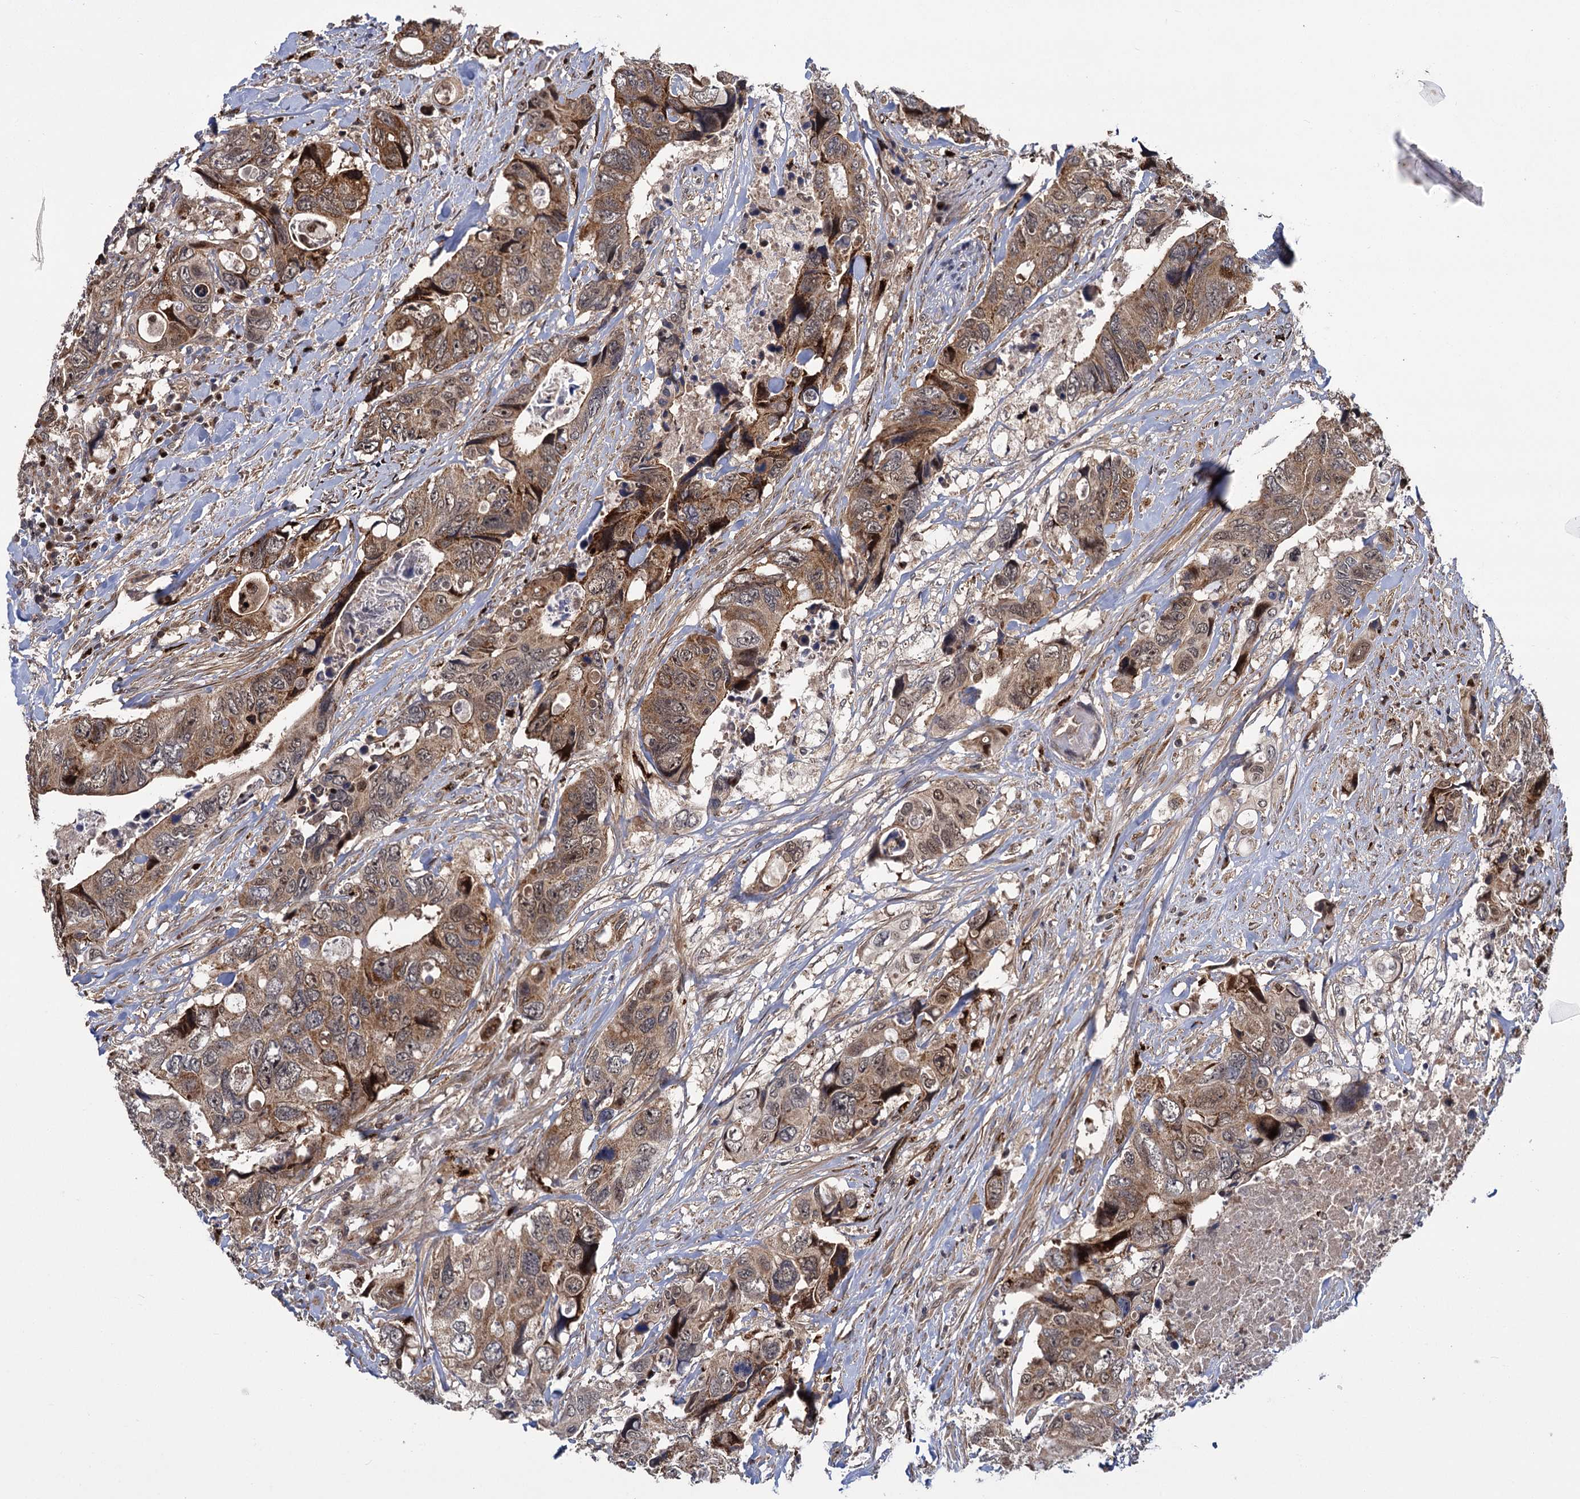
{"staining": {"intensity": "moderate", "quantity": ">75%", "location": "cytoplasmic/membranous,nuclear"}, "tissue": "colorectal cancer", "cell_type": "Tumor cells", "image_type": "cancer", "snomed": [{"axis": "morphology", "description": "Adenocarcinoma, NOS"}, {"axis": "topography", "description": "Rectum"}], "caption": "Human colorectal cancer stained with a protein marker demonstrates moderate staining in tumor cells.", "gene": "GAL3ST4", "patient": {"sex": "male", "age": 57}}